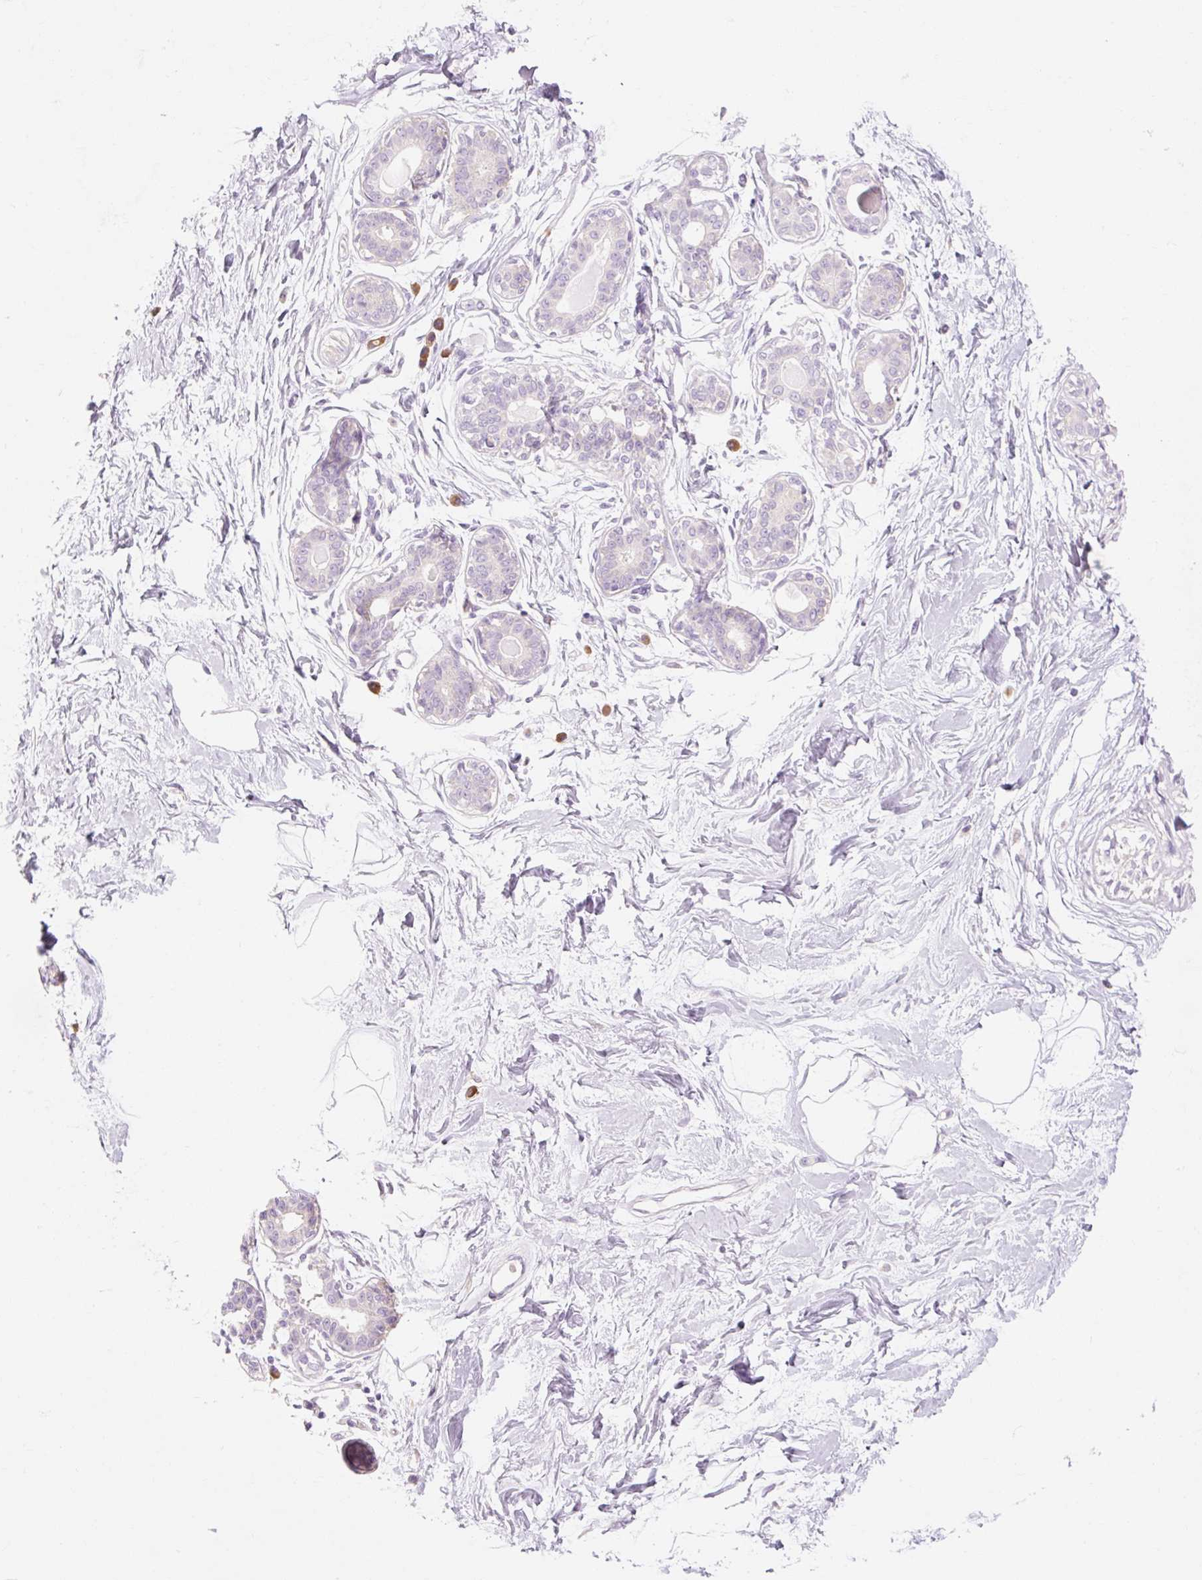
{"staining": {"intensity": "negative", "quantity": "none", "location": "none"}, "tissue": "breast", "cell_type": "Adipocytes", "image_type": "normal", "snomed": [{"axis": "morphology", "description": "Normal tissue, NOS"}, {"axis": "topography", "description": "Breast"}], "caption": "Immunohistochemistry (IHC) of normal human breast reveals no expression in adipocytes. (DAB (3,3'-diaminobenzidine) immunohistochemistry with hematoxylin counter stain).", "gene": "MYO1D", "patient": {"sex": "female", "age": 45}}